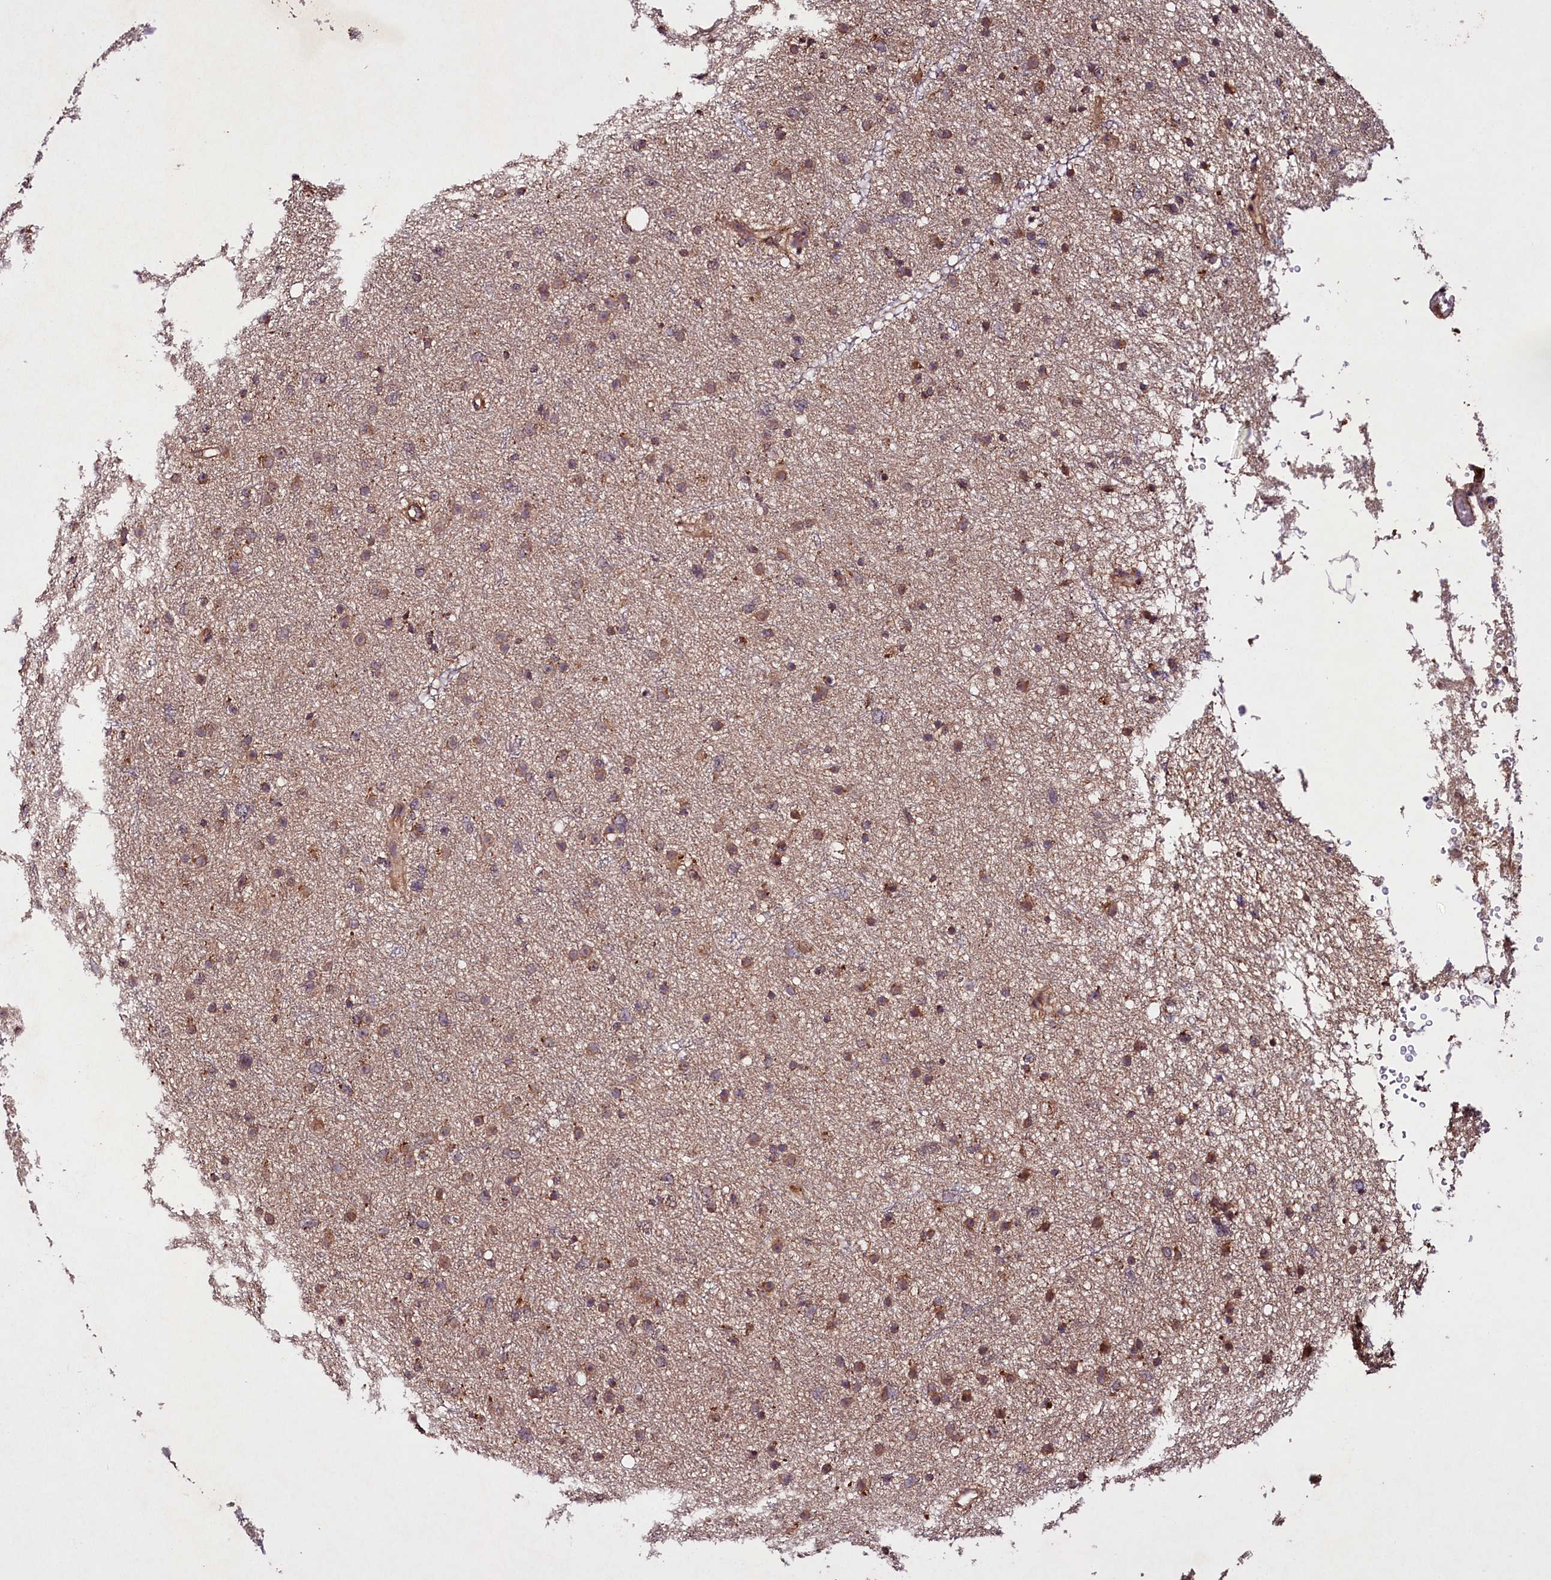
{"staining": {"intensity": "moderate", "quantity": ">75%", "location": "cytoplasmic/membranous"}, "tissue": "glioma", "cell_type": "Tumor cells", "image_type": "cancer", "snomed": [{"axis": "morphology", "description": "Glioma, malignant, Low grade"}, {"axis": "topography", "description": "Cerebral cortex"}], "caption": "Immunohistochemistry photomicrograph of human malignant glioma (low-grade) stained for a protein (brown), which displays medium levels of moderate cytoplasmic/membranous expression in about >75% of tumor cells.", "gene": "TNPO3", "patient": {"sex": "female", "age": 39}}